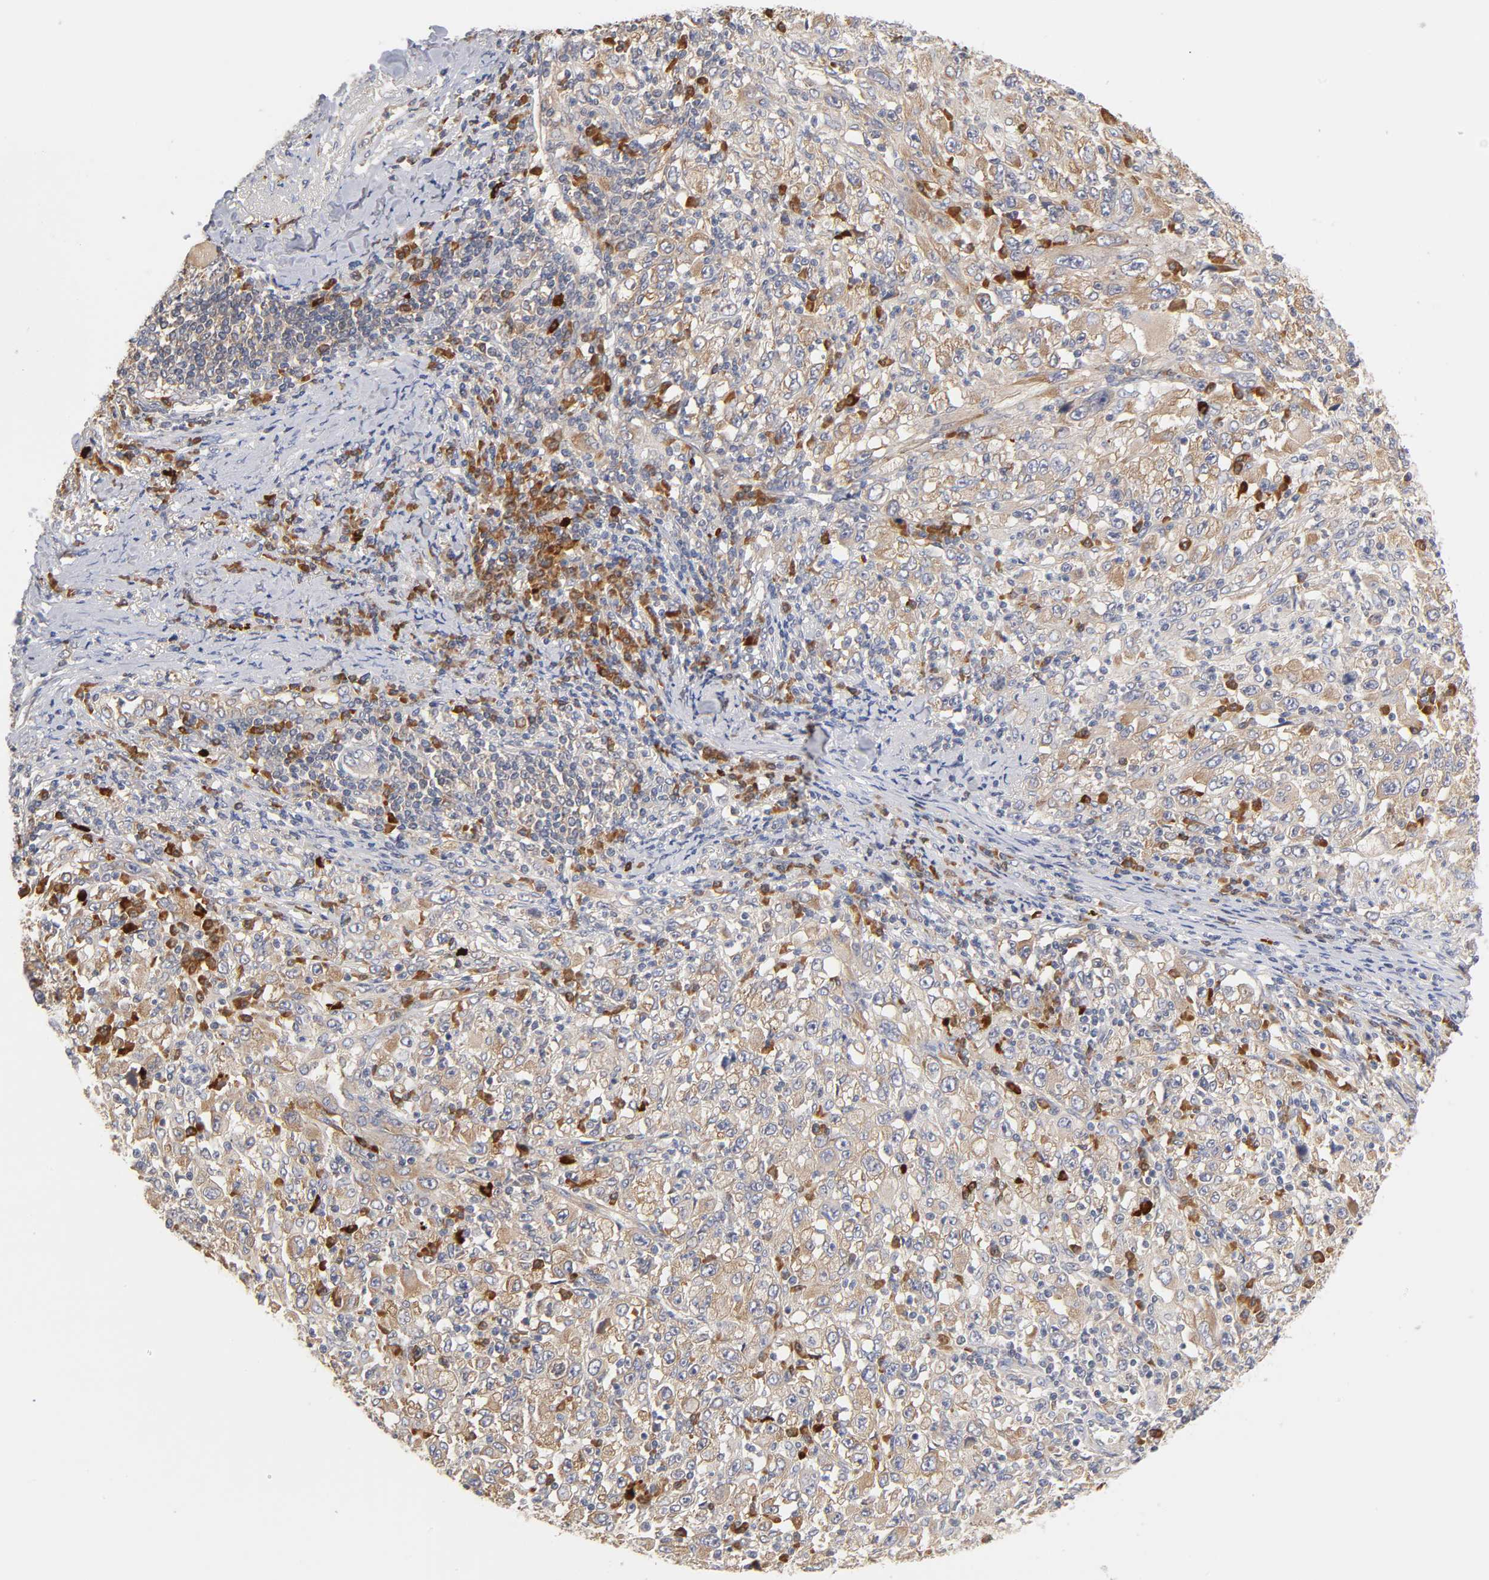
{"staining": {"intensity": "moderate", "quantity": ">75%", "location": "cytoplasmic/membranous"}, "tissue": "melanoma", "cell_type": "Tumor cells", "image_type": "cancer", "snomed": [{"axis": "morphology", "description": "Malignant melanoma, Metastatic site"}, {"axis": "topography", "description": "Skin"}], "caption": "DAB (3,3'-diaminobenzidine) immunohistochemical staining of human melanoma demonstrates moderate cytoplasmic/membranous protein expression in about >75% of tumor cells. (DAB IHC with brightfield microscopy, high magnification).", "gene": "RPS29", "patient": {"sex": "female", "age": 56}}